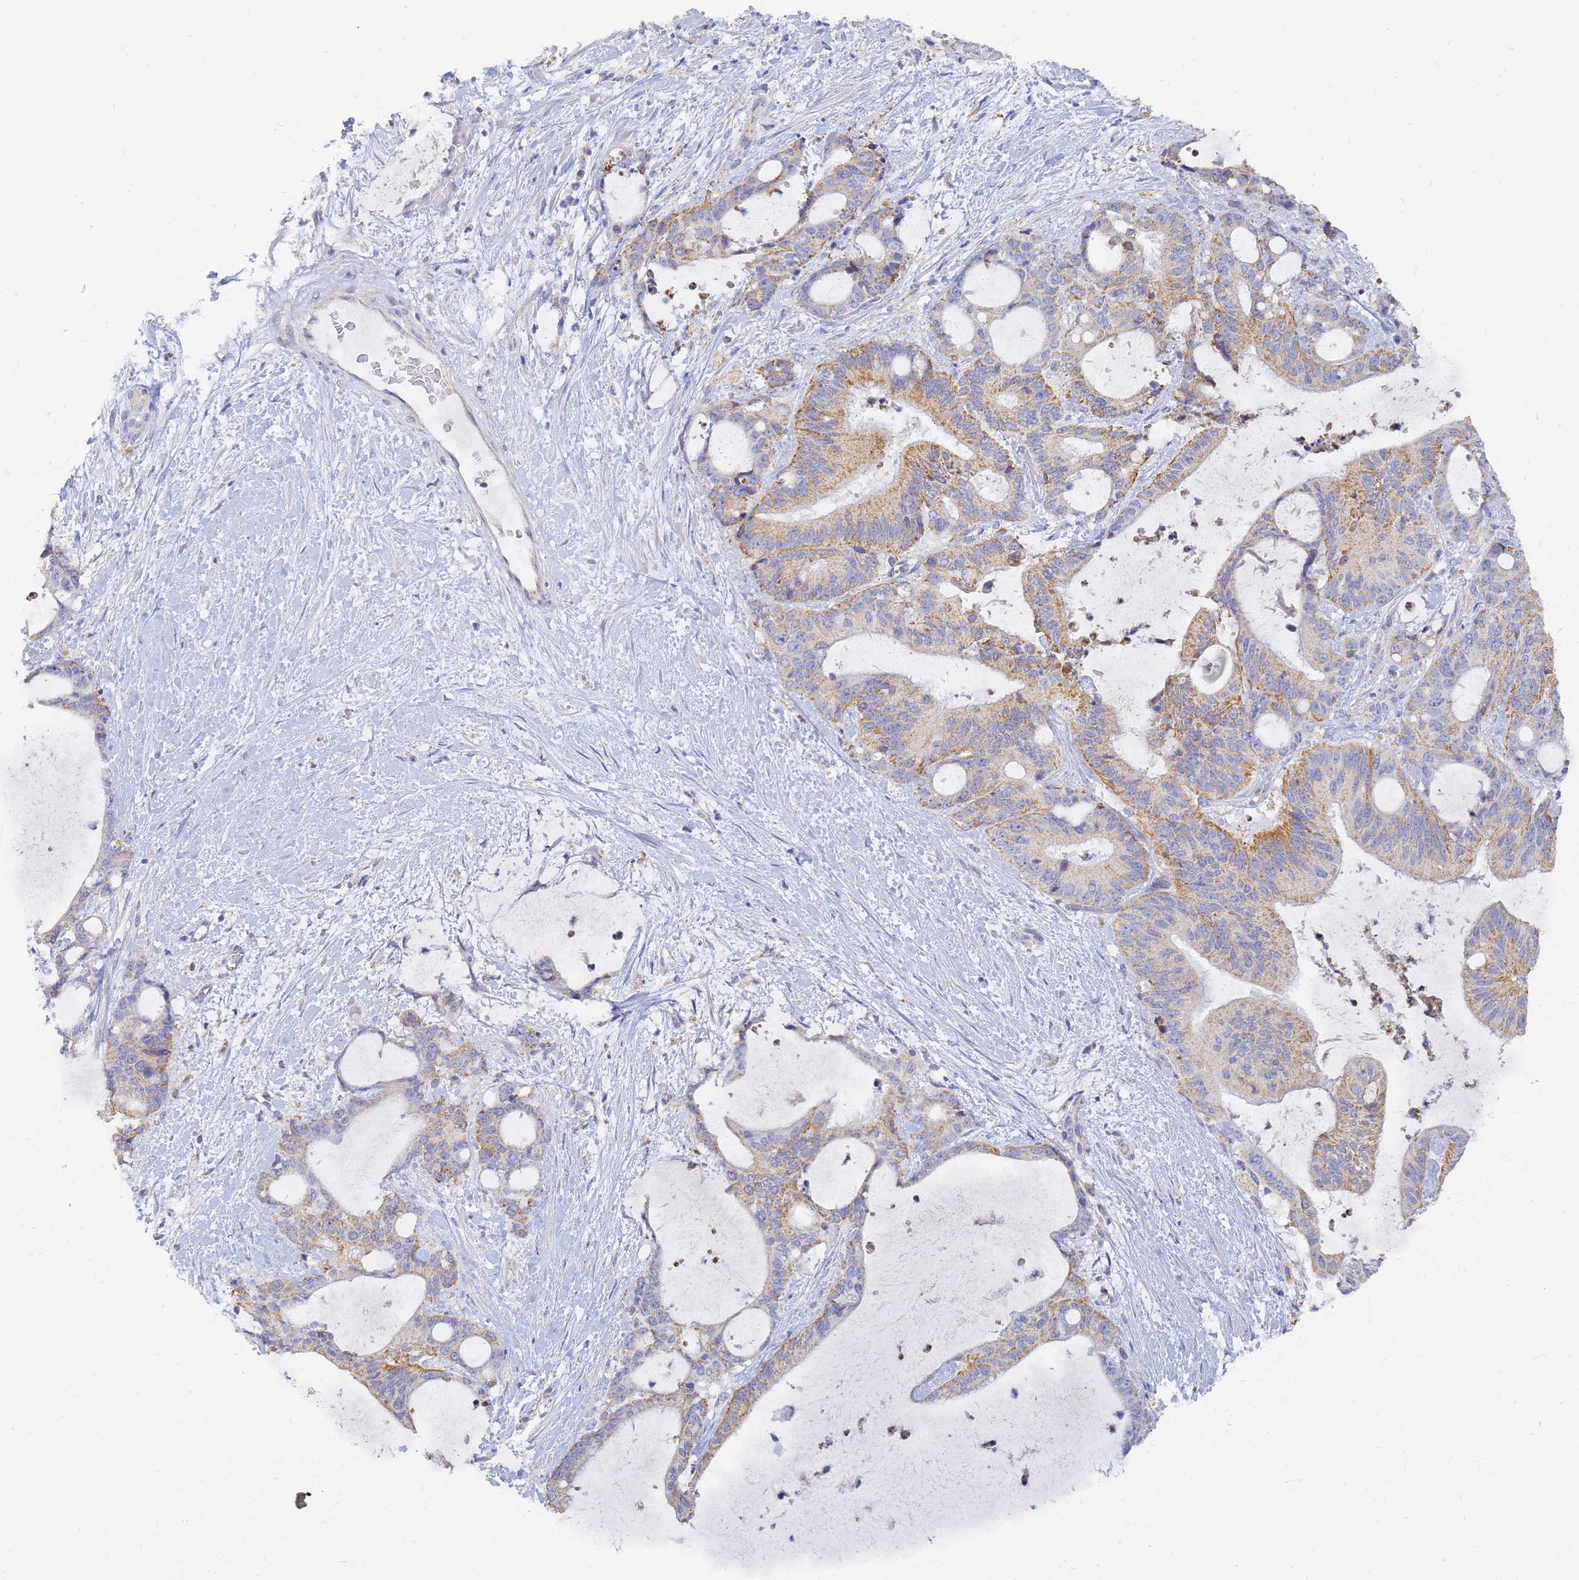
{"staining": {"intensity": "moderate", "quantity": ">75%", "location": "cytoplasmic/membranous"}, "tissue": "liver cancer", "cell_type": "Tumor cells", "image_type": "cancer", "snomed": [{"axis": "morphology", "description": "Normal tissue, NOS"}, {"axis": "morphology", "description": "Cholangiocarcinoma"}, {"axis": "topography", "description": "Liver"}, {"axis": "topography", "description": "Peripheral nerve tissue"}], "caption": "Liver cholangiocarcinoma stained with DAB IHC shows medium levels of moderate cytoplasmic/membranous staining in about >75% of tumor cells. The staining is performed using DAB brown chromogen to label protein expression. The nuclei are counter-stained blue using hematoxylin.", "gene": "UTP23", "patient": {"sex": "female", "age": 73}}